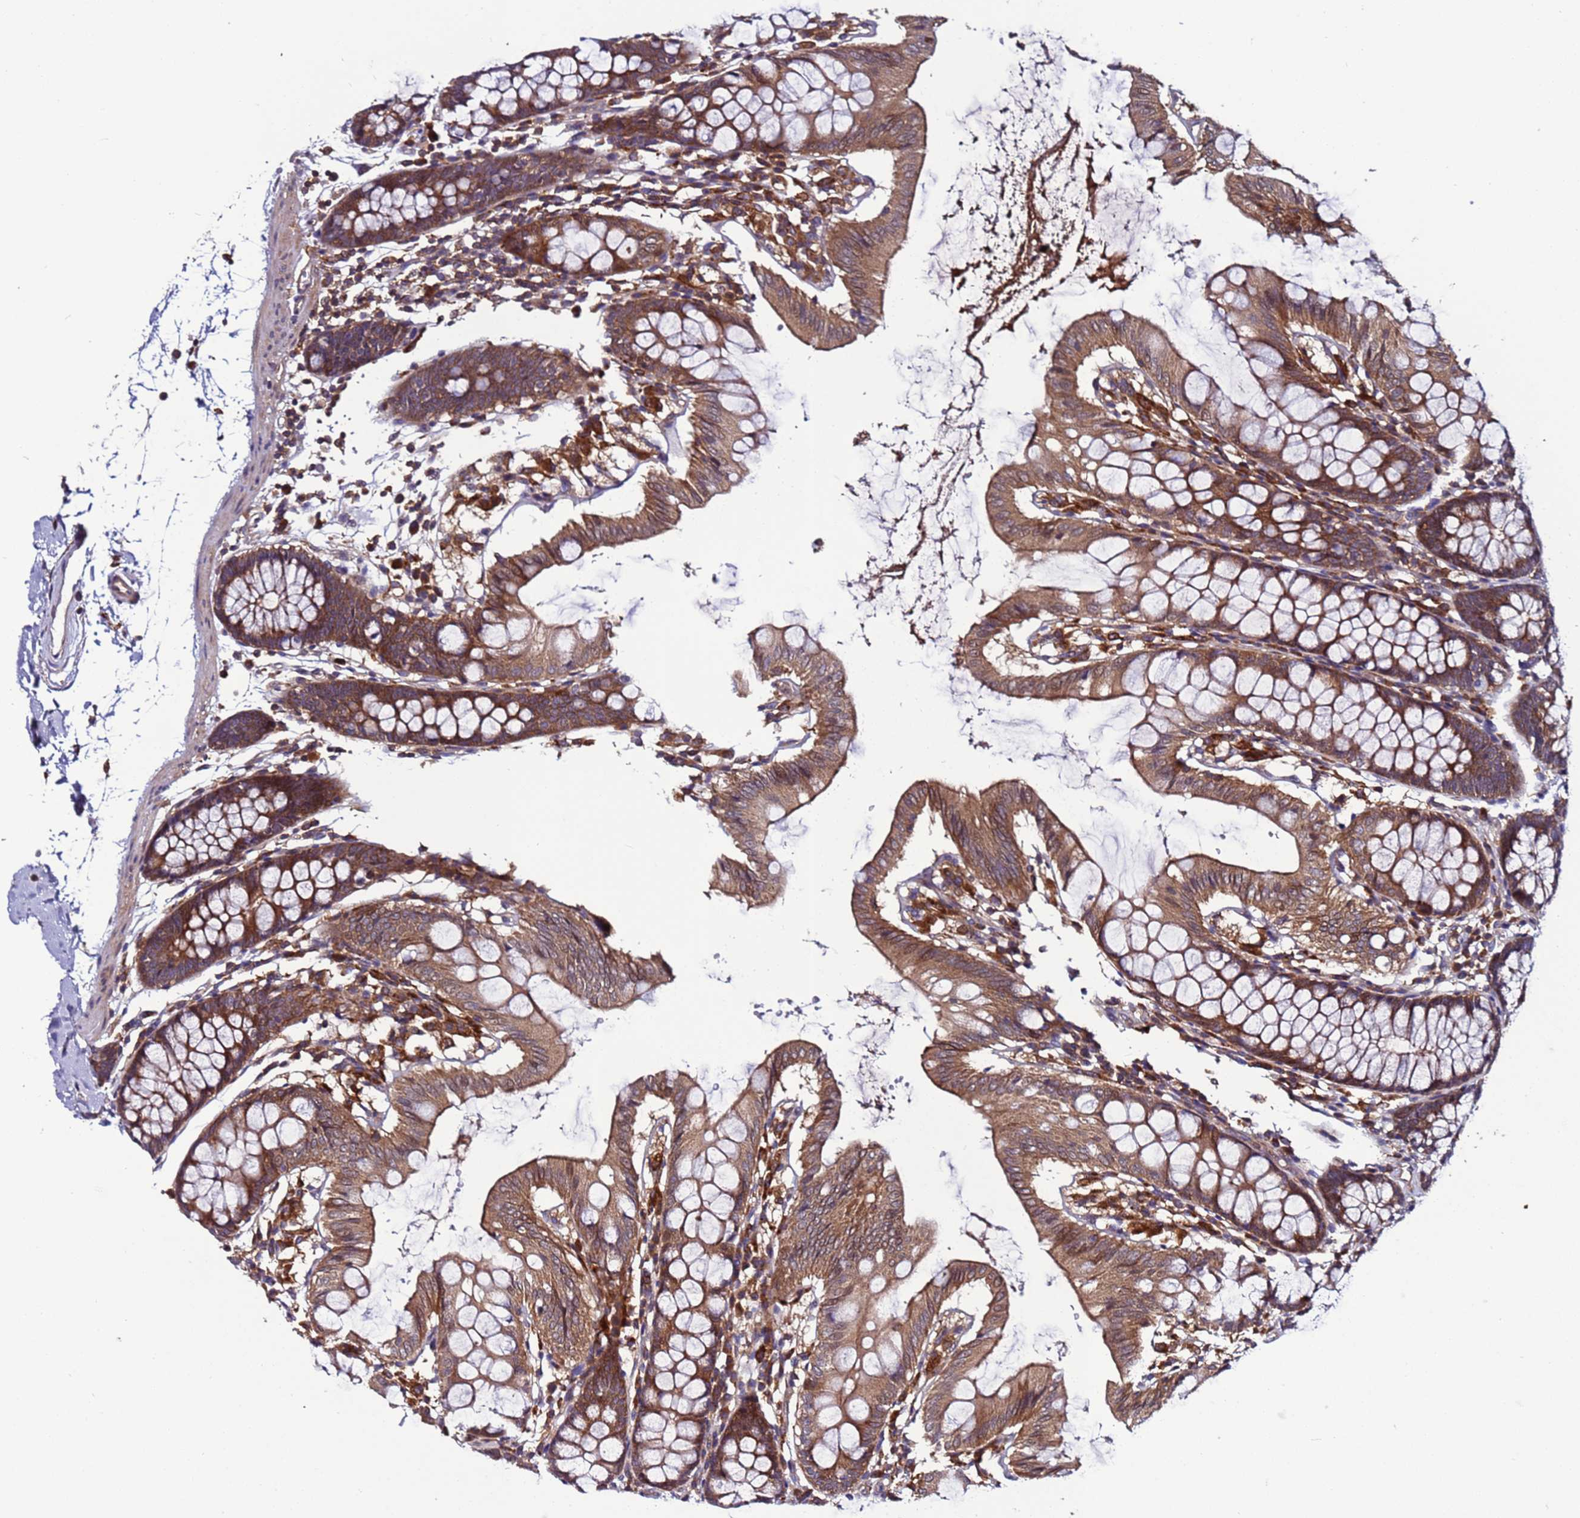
{"staining": {"intensity": "moderate", "quantity": ">75%", "location": "cytoplasmic/membranous"}, "tissue": "colon", "cell_type": "Endothelial cells", "image_type": "normal", "snomed": [{"axis": "morphology", "description": "Normal tissue, NOS"}, {"axis": "topography", "description": "Colon"}], "caption": "This is a photomicrograph of immunohistochemistry staining of normal colon, which shows moderate staining in the cytoplasmic/membranous of endothelial cells.", "gene": "GAREM1", "patient": {"sex": "male", "age": 75}}